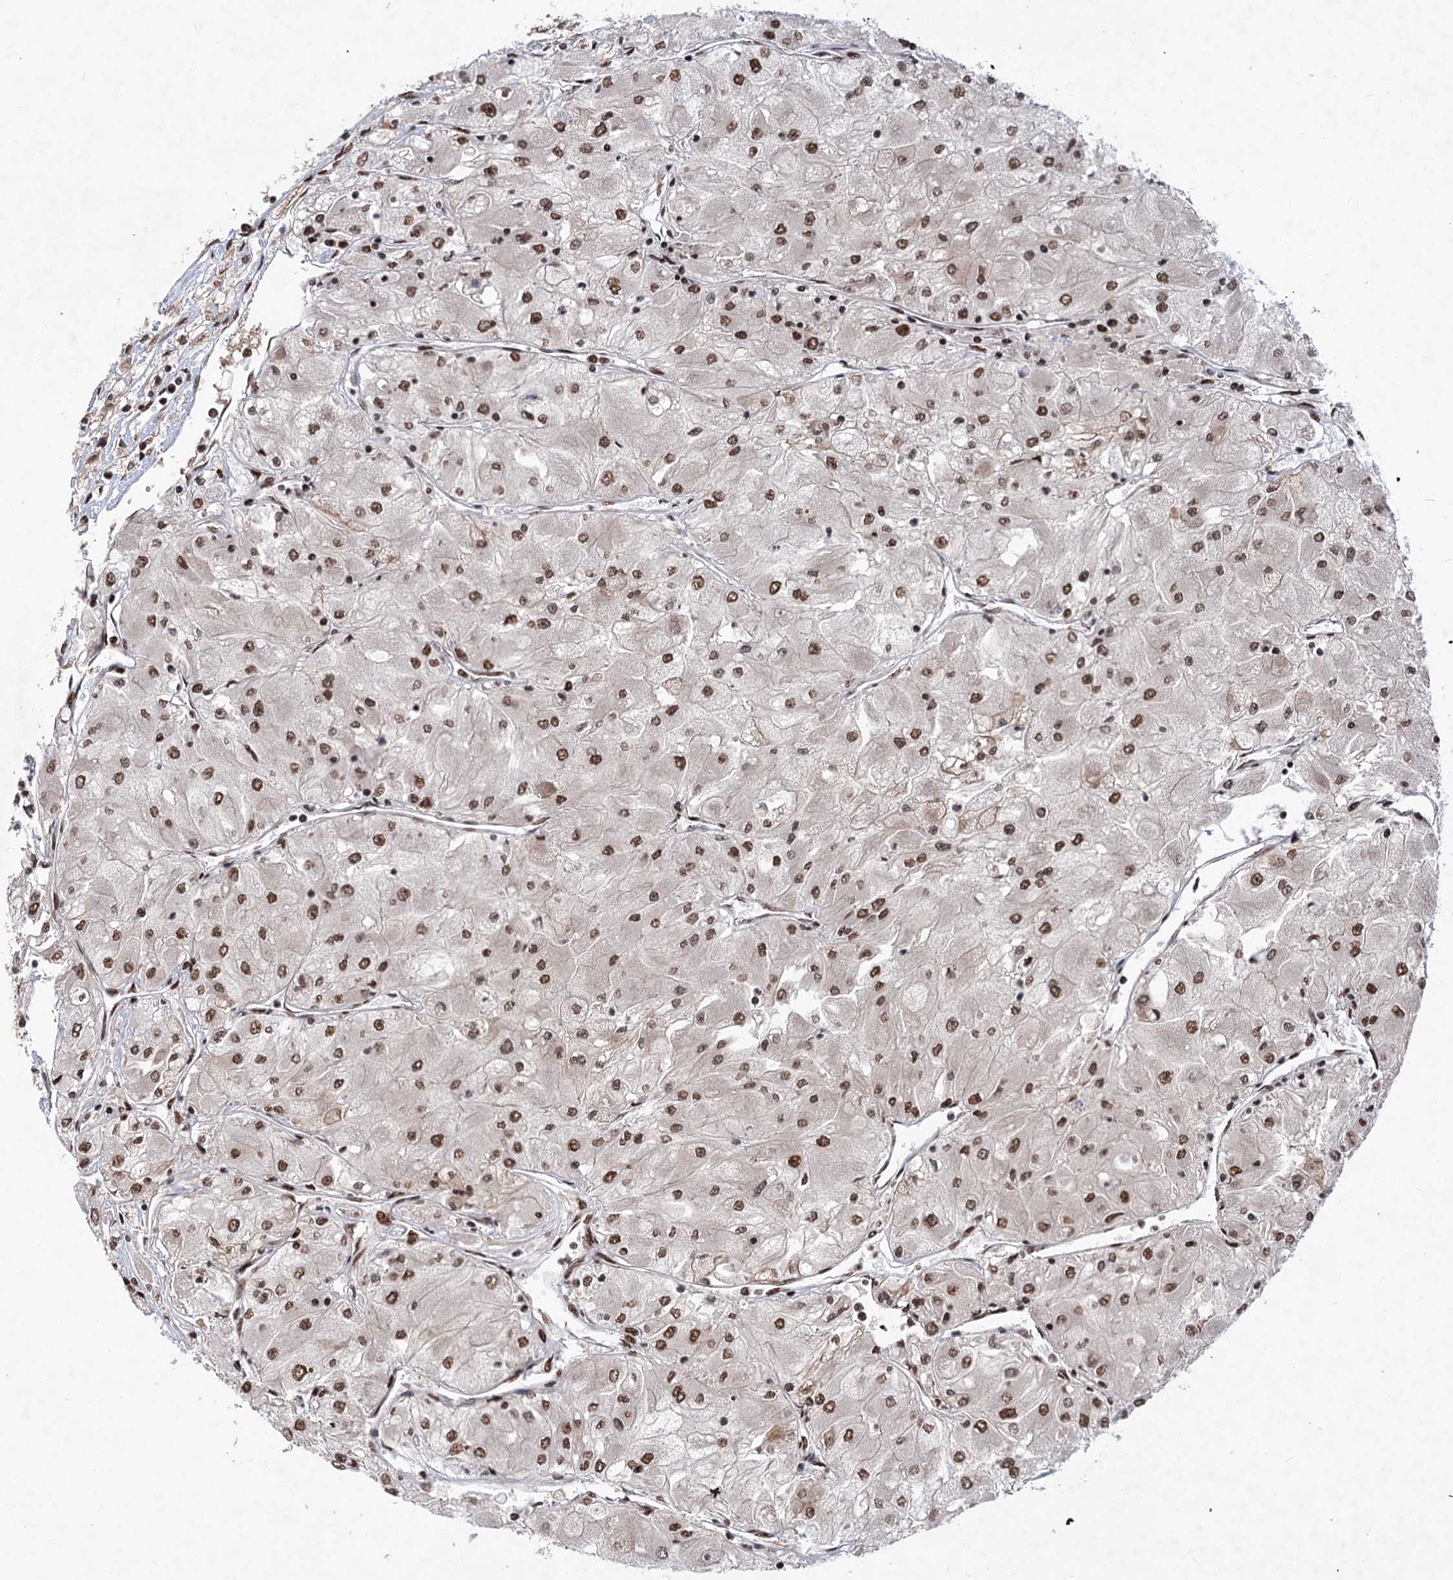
{"staining": {"intensity": "moderate", "quantity": ">75%", "location": "nuclear"}, "tissue": "renal cancer", "cell_type": "Tumor cells", "image_type": "cancer", "snomed": [{"axis": "morphology", "description": "Adenocarcinoma, NOS"}, {"axis": "topography", "description": "Kidney"}], "caption": "Protein staining reveals moderate nuclear staining in approximately >75% of tumor cells in renal cancer.", "gene": "MAML1", "patient": {"sex": "male", "age": 80}}